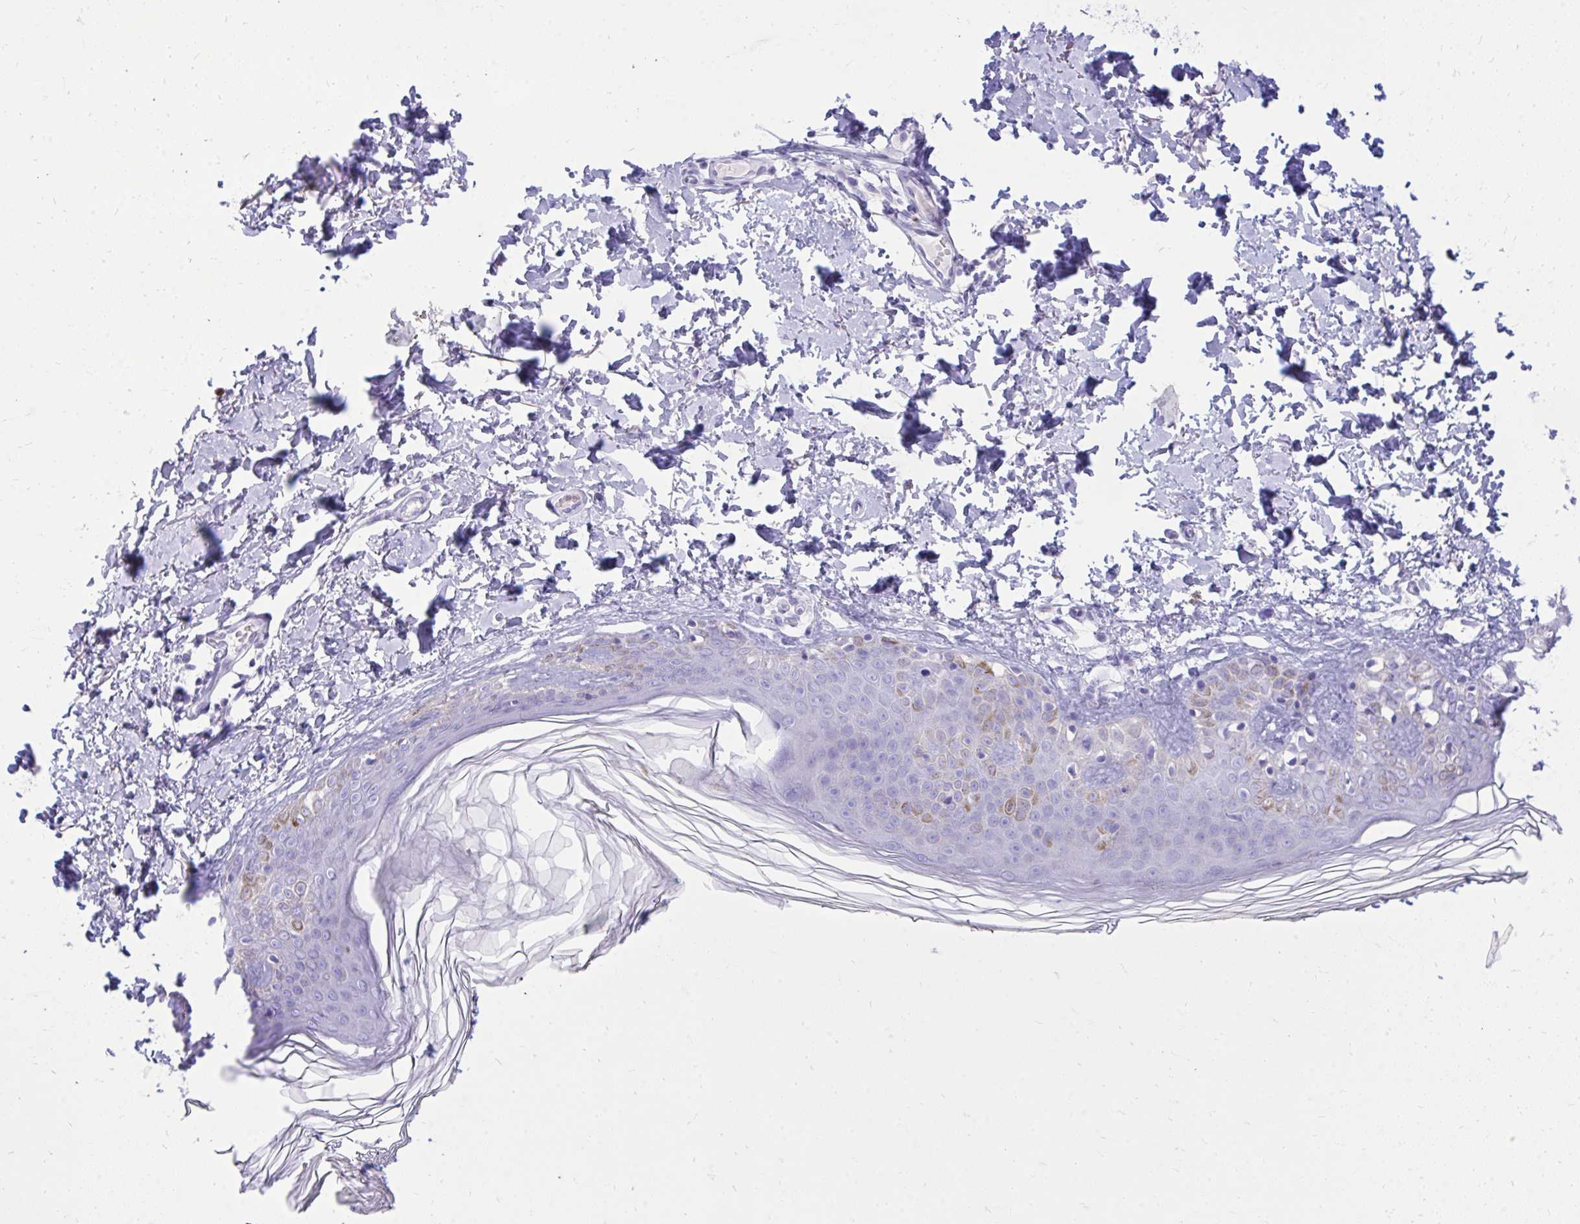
{"staining": {"intensity": "negative", "quantity": "none", "location": "none"}, "tissue": "skin", "cell_type": "Fibroblasts", "image_type": "normal", "snomed": [{"axis": "morphology", "description": "Normal tissue, NOS"}, {"axis": "topography", "description": "Skin"}, {"axis": "topography", "description": "Peripheral nerve tissue"}], "caption": "Fibroblasts show no significant expression in benign skin. (Immunohistochemistry (ihc), brightfield microscopy, high magnification).", "gene": "ANKDD1B", "patient": {"sex": "female", "age": 45}}